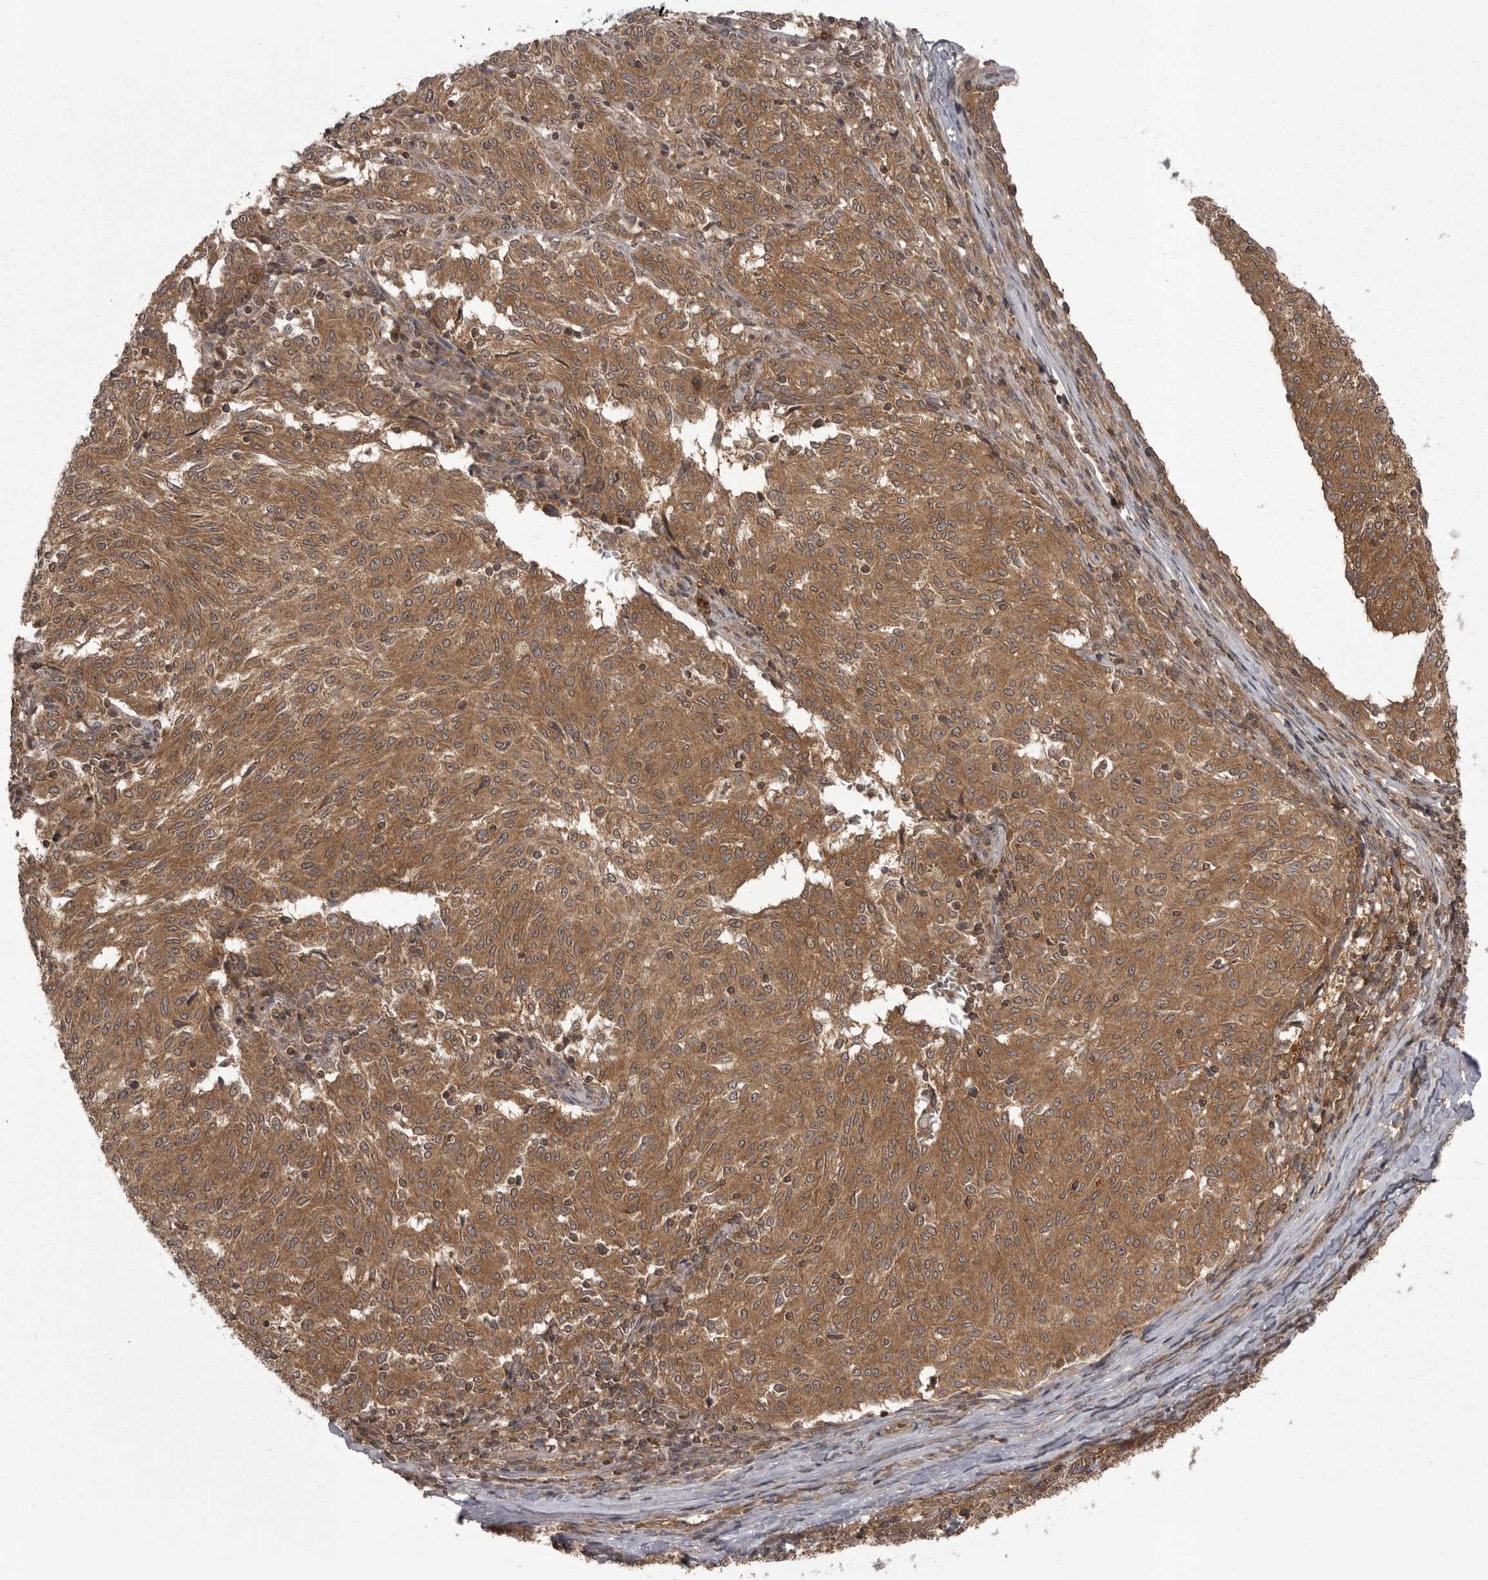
{"staining": {"intensity": "moderate", "quantity": ">75%", "location": "cytoplasmic/membranous"}, "tissue": "melanoma", "cell_type": "Tumor cells", "image_type": "cancer", "snomed": [{"axis": "morphology", "description": "Malignant melanoma, NOS"}, {"axis": "topography", "description": "Skin"}], "caption": "Melanoma tissue demonstrates moderate cytoplasmic/membranous expression in about >75% of tumor cells", "gene": "STK24", "patient": {"sex": "female", "age": 72}}